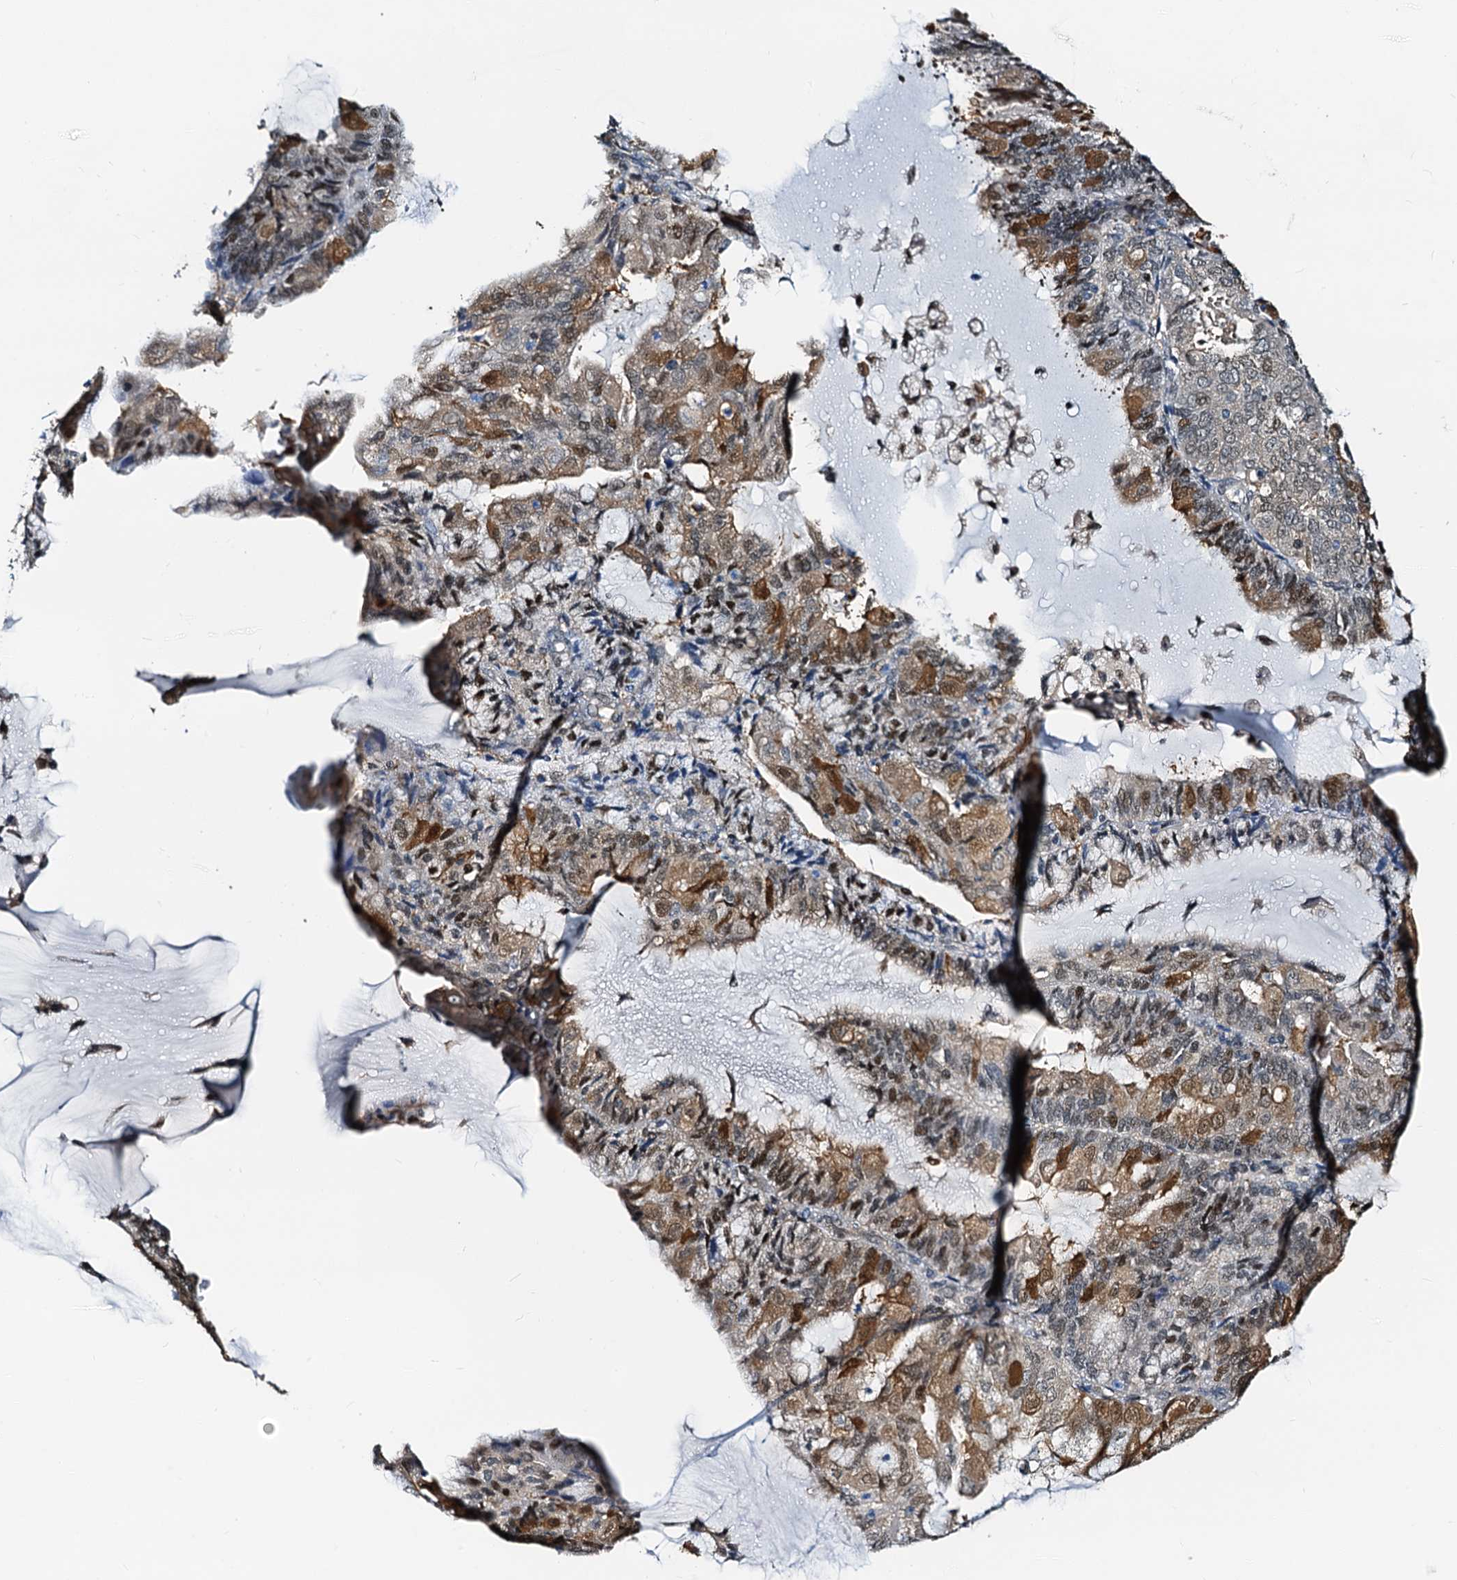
{"staining": {"intensity": "moderate", "quantity": "25%-75%", "location": "cytoplasmic/membranous,nuclear"}, "tissue": "endometrial cancer", "cell_type": "Tumor cells", "image_type": "cancer", "snomed": [{"axis": "morphology", "description": "Adenocarcinoma, NOS"}, {"axis": "topography", "description": "Endometrium"}], "caption": "A brown stain shows moderate cytoplasmic/membranous and nuclear positivity of a protein in human endometrial adenocarcinoma tumor cells.", "gene": "PTGES3", "patient": {"sex": "female", "age": 81}}